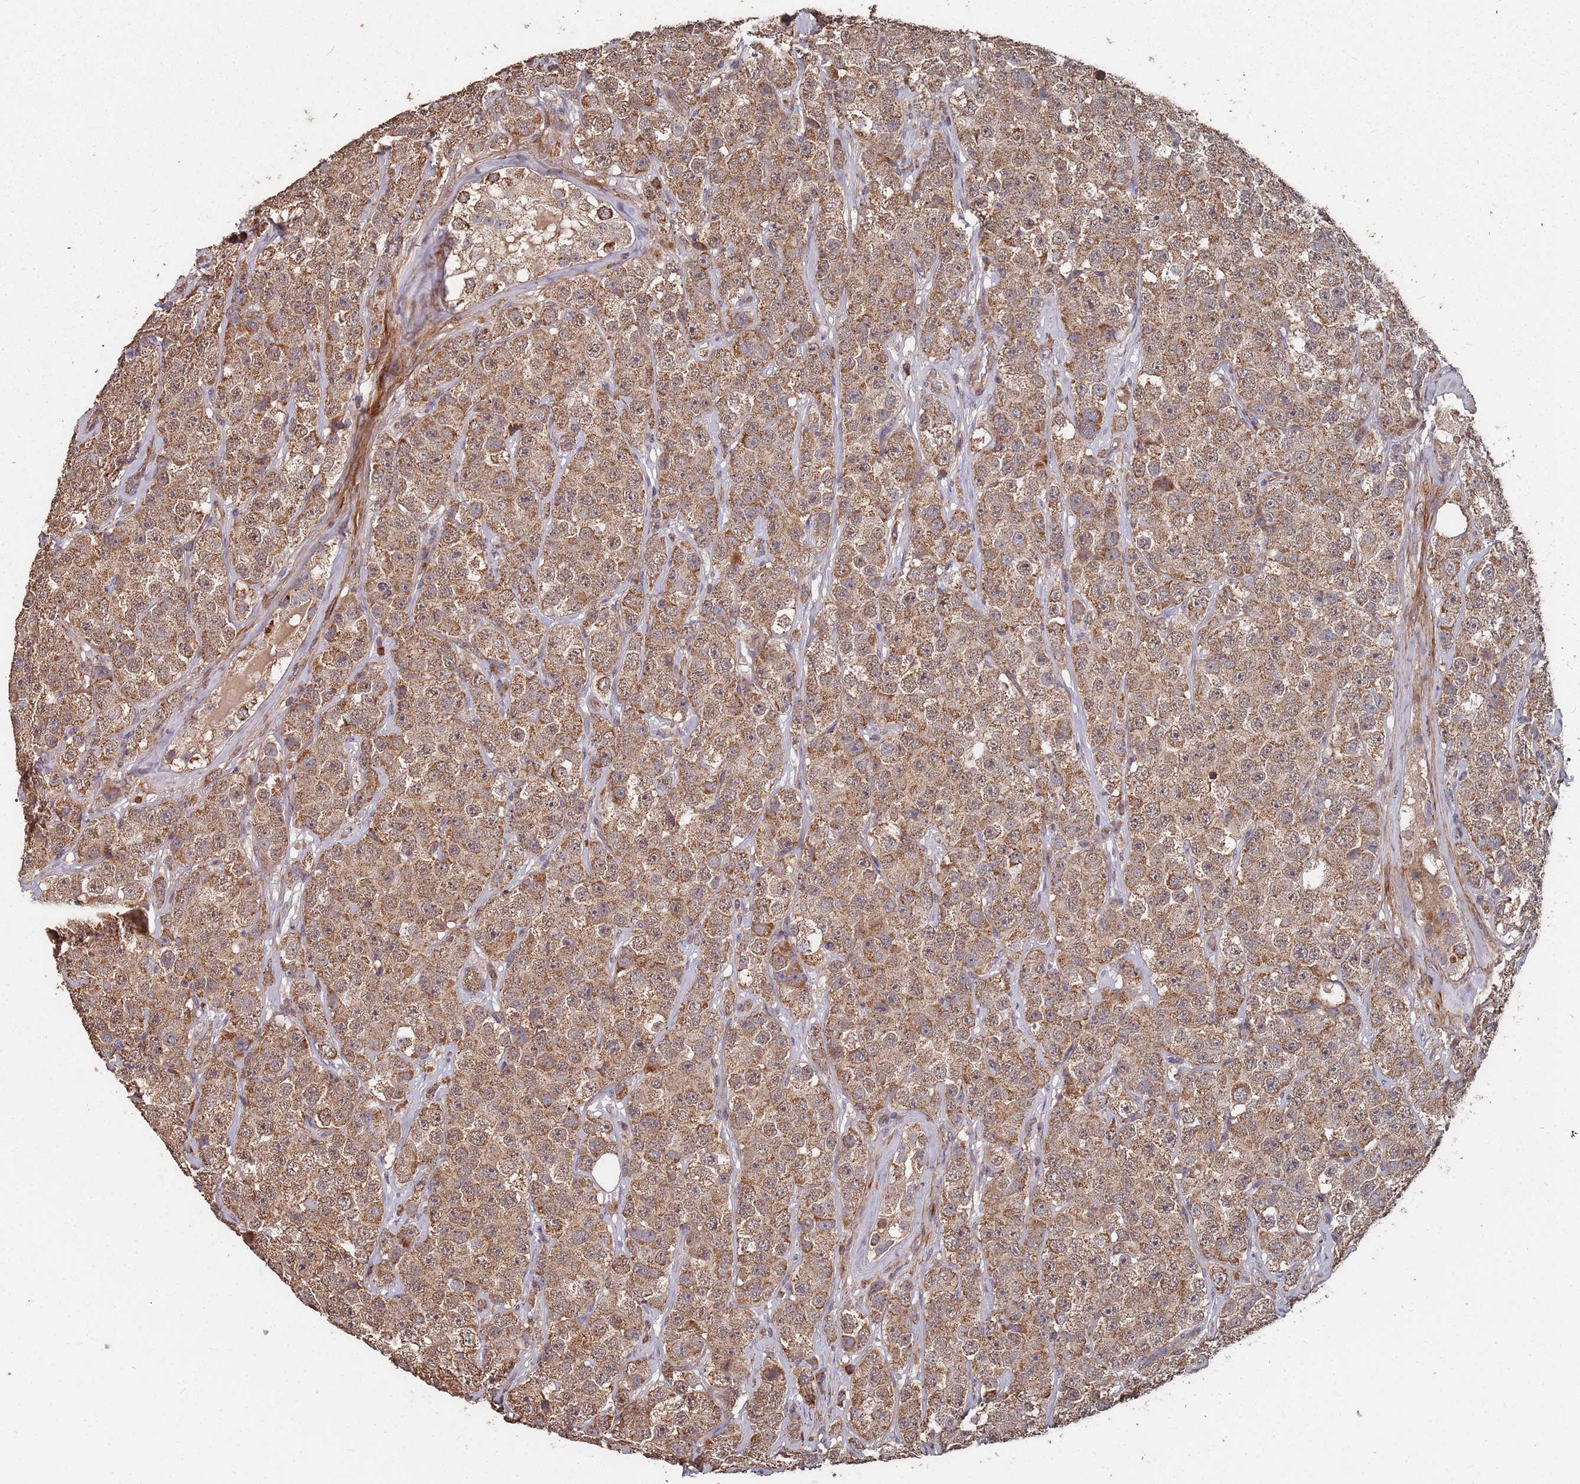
{"staining": {"intensity": "moderate", "quantity": ">75%", "location": "cytoplasmic/membranous"}, "tissue": "testis cancer", "cell_type": "Tumor cells", "image_type": "cancer", "snomed": [{"axis": "morphology", "description": "Seminoma, NOS"}, {"axis": "topography", "description": "Testis"}], "caption": "A high-resolution histopathology image shows IHC staining of testis cancer, which displays moderate cytoplasmic/membranous positivity in about >75% of tumor cells.", "gene": "PRORP", "patient": {"sex": "male", "age": 28}}